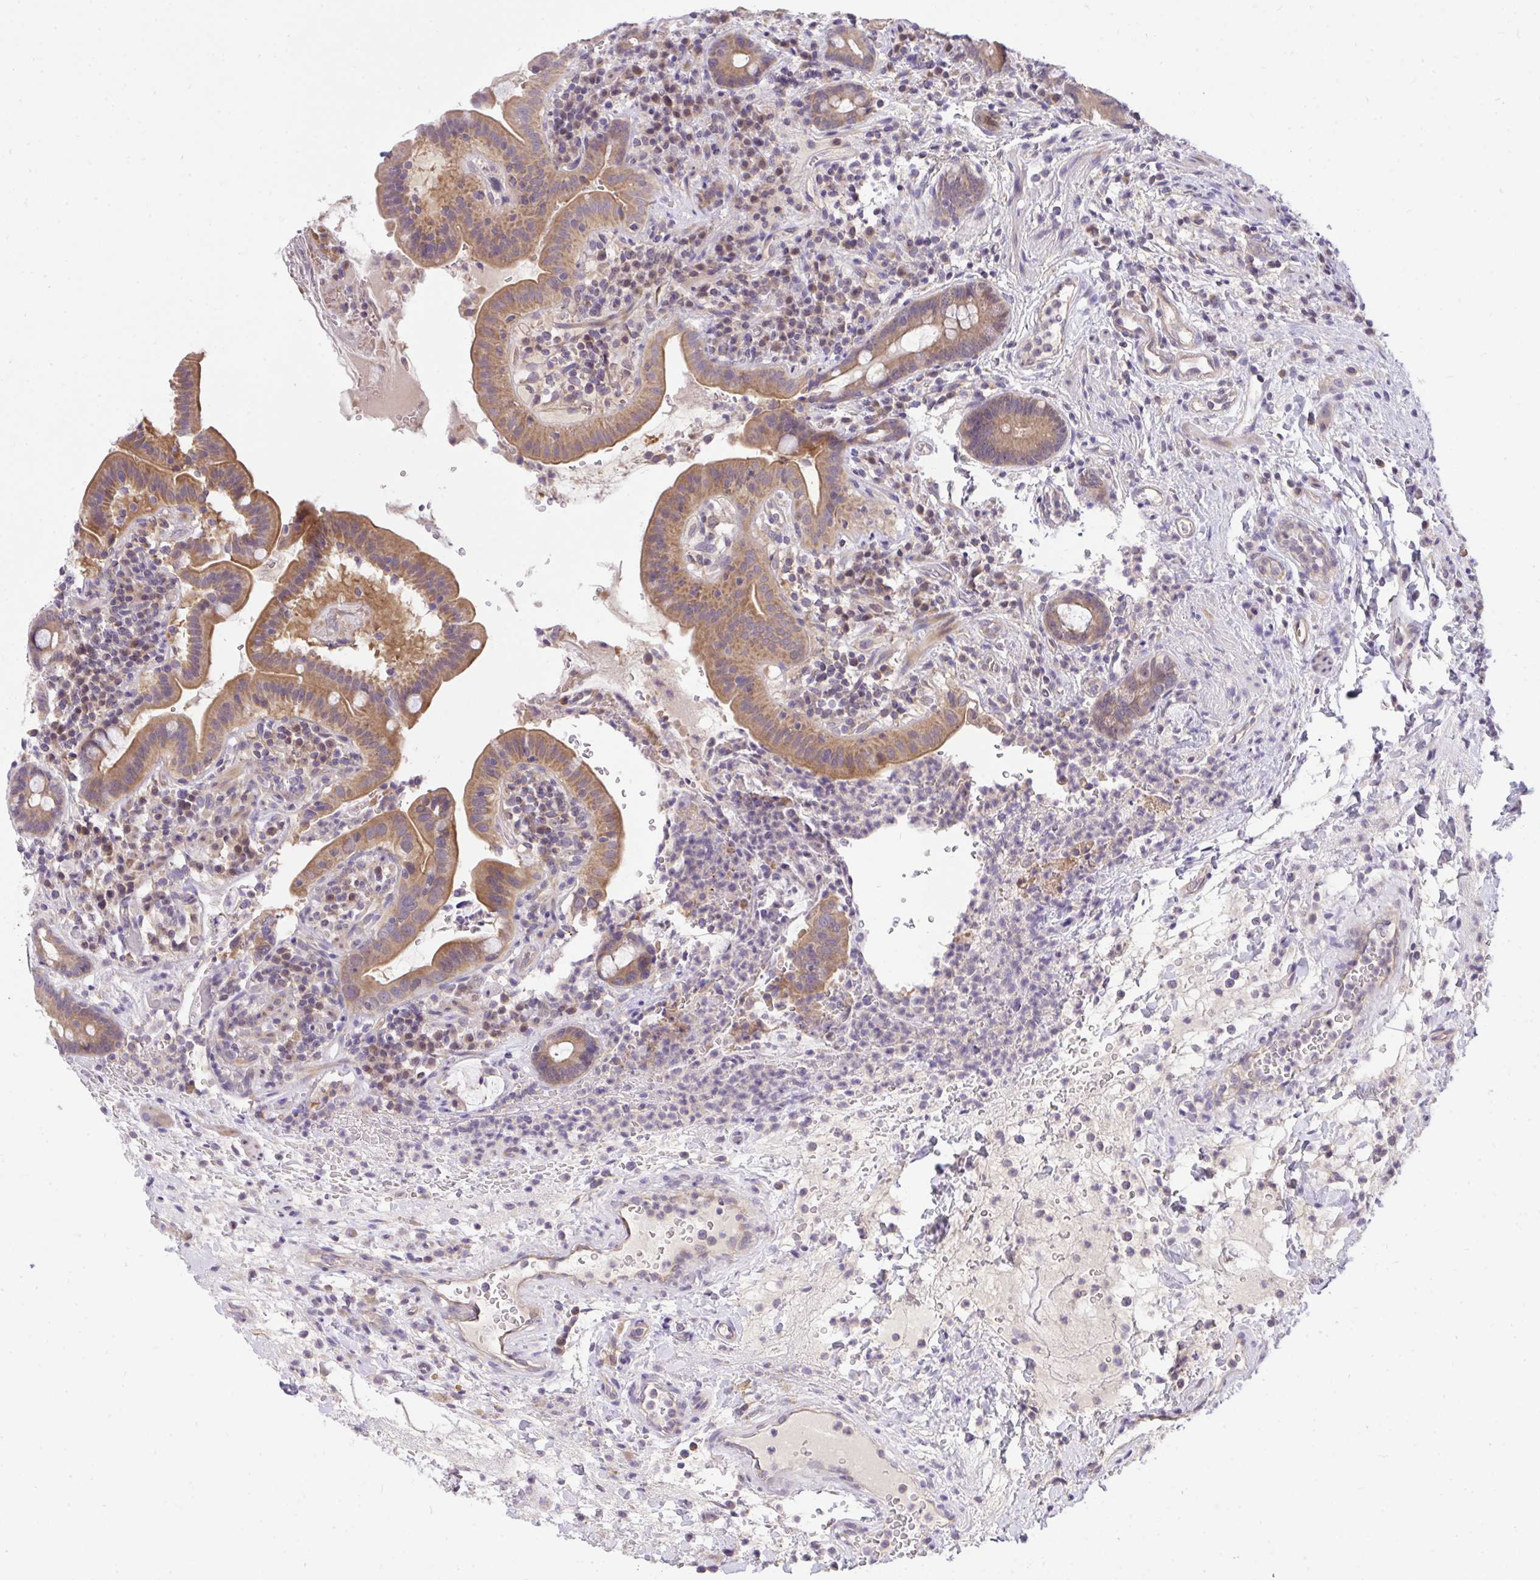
{"staining": {"intensity": "moderate", "quantity": ">75%", "location": "cytoplasmic/membranous"}, "tissue": "small intestine", "cell_type": "Glandular cells", "image_type": "normal", "snomed": [{"axis": "morphology", "description": "Normal tissue, NOS"}, {"axis": "topography", "description": "Small intestine"}], "caption": "Immunohistochemistry (IHC) of benign small intestine reveals medium levels of moderate cytoplasmic/membranous staining in about >75% of glandular cells. (IHC, brightfield microscopy, high magnification).", "gene": "C19orf54", "patient": {"sex": "male", "age": 26}}